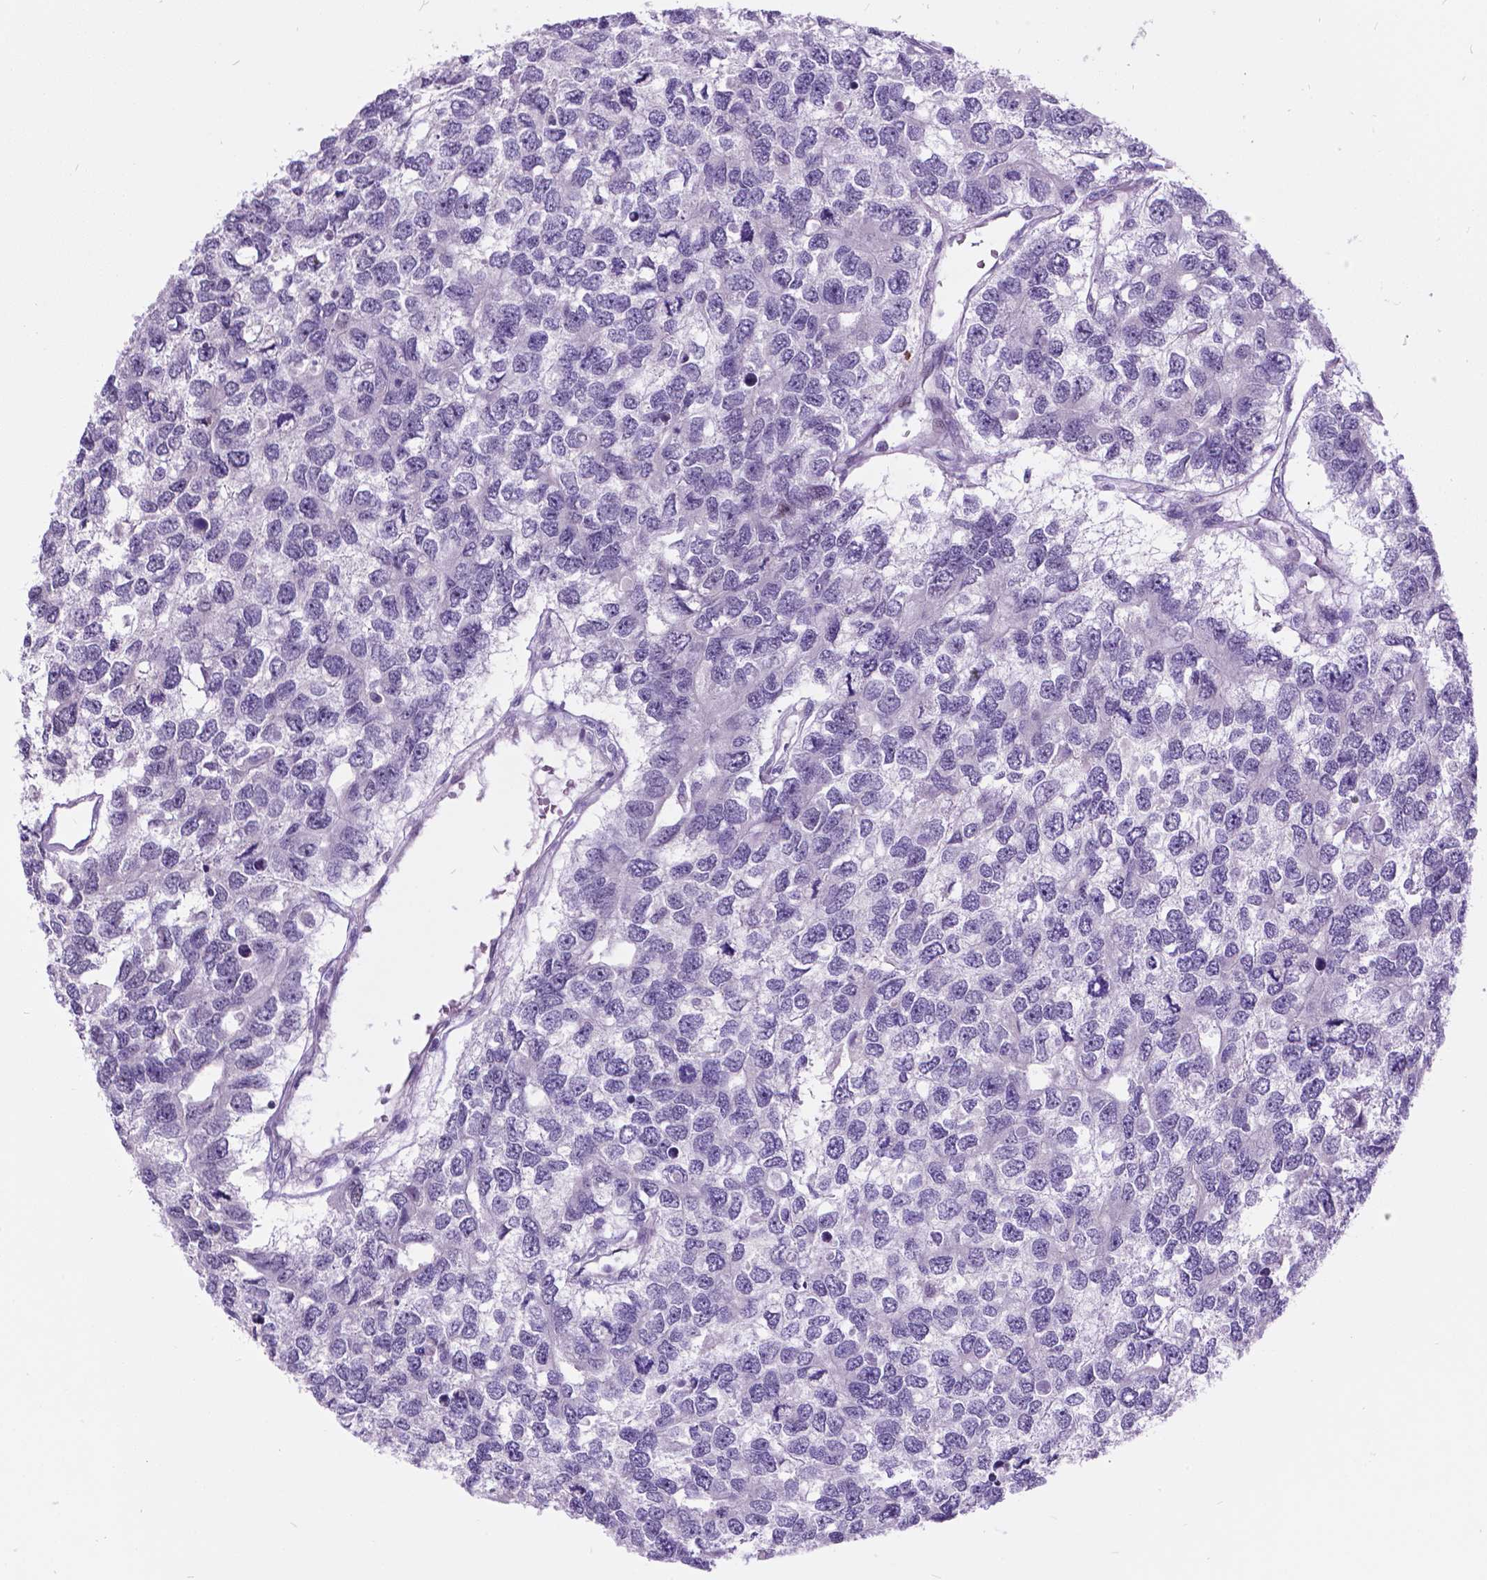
{"staining": {"intensity": "negative", "quantity": "none", "location": "none"}, "tissue": "testis cancer", "cell_type": "Tumor cells", "image_type": "cancer", "snomed": [{"axis": "morphology", "description": "Seminoma, NOS"}, {"axis": "topography", "description": "Testis"}], "caption": "High power microscopy image of an immunohistochemistry (IHC) photomicrograph of testis seminoma, revealing no significant expression in tumor cells.", "gene": "DPF3", "patient": {"sex": "male", "age": 52}}